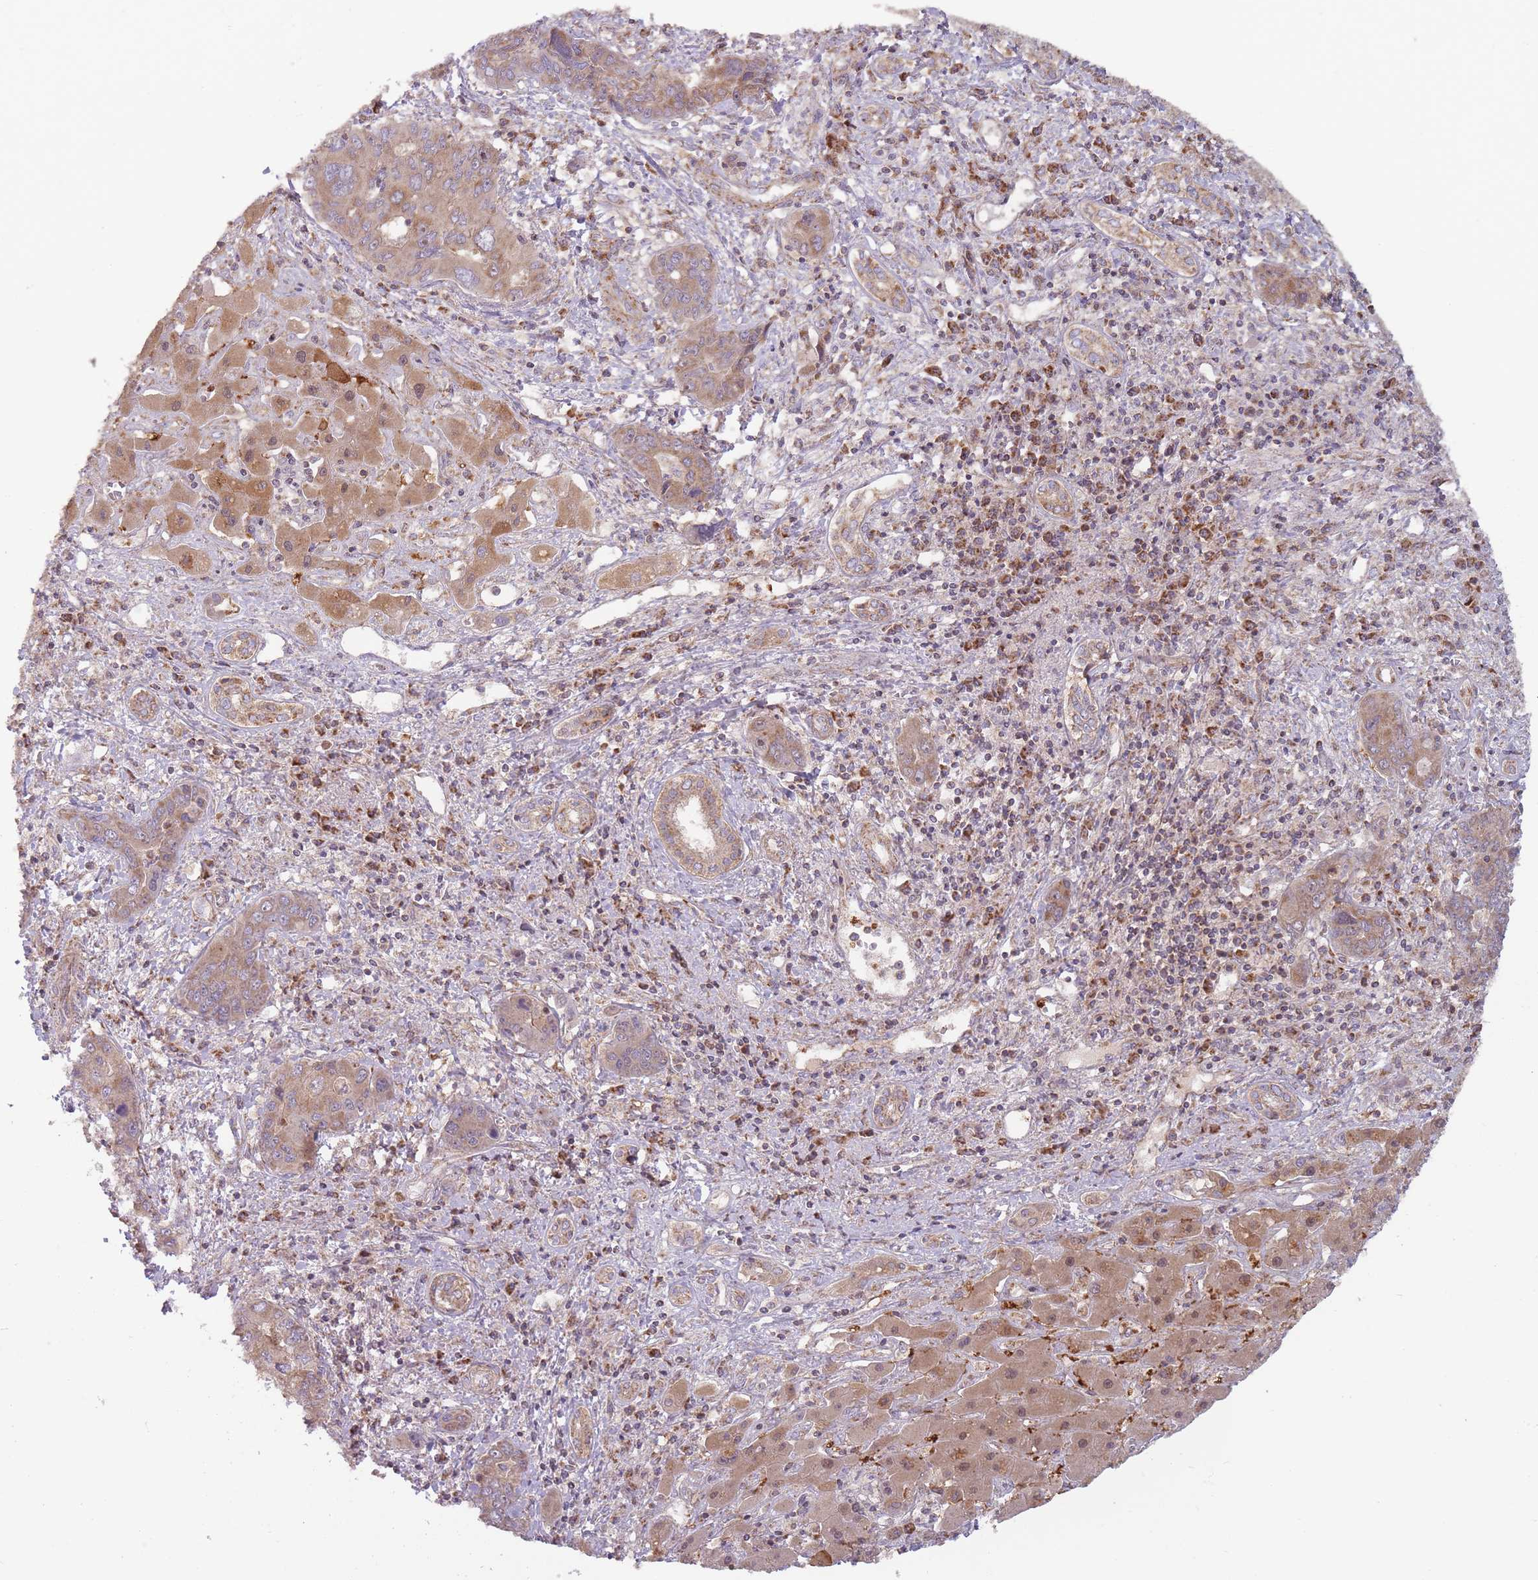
{"staining": {"intensity": "moderate", "quantity": ">75%", "location": "cytoplasmic/membranous"}, "tissue": "liver cancer", "cell_type": "Tumor cells", "image_type": "cancer", "snomed": [{"axis": "morphology", "description": "Cholangiocarcinoma"}, {"axis": "topography", "description": "Liver"}], "caption": "A medium amount of moderate cytoplasmic/membranous staining is present in about >75% of tumor cells in liver cancer tissue.", "gene": "NDUFA9", "patient": {"sex": "male", "age": 67}}